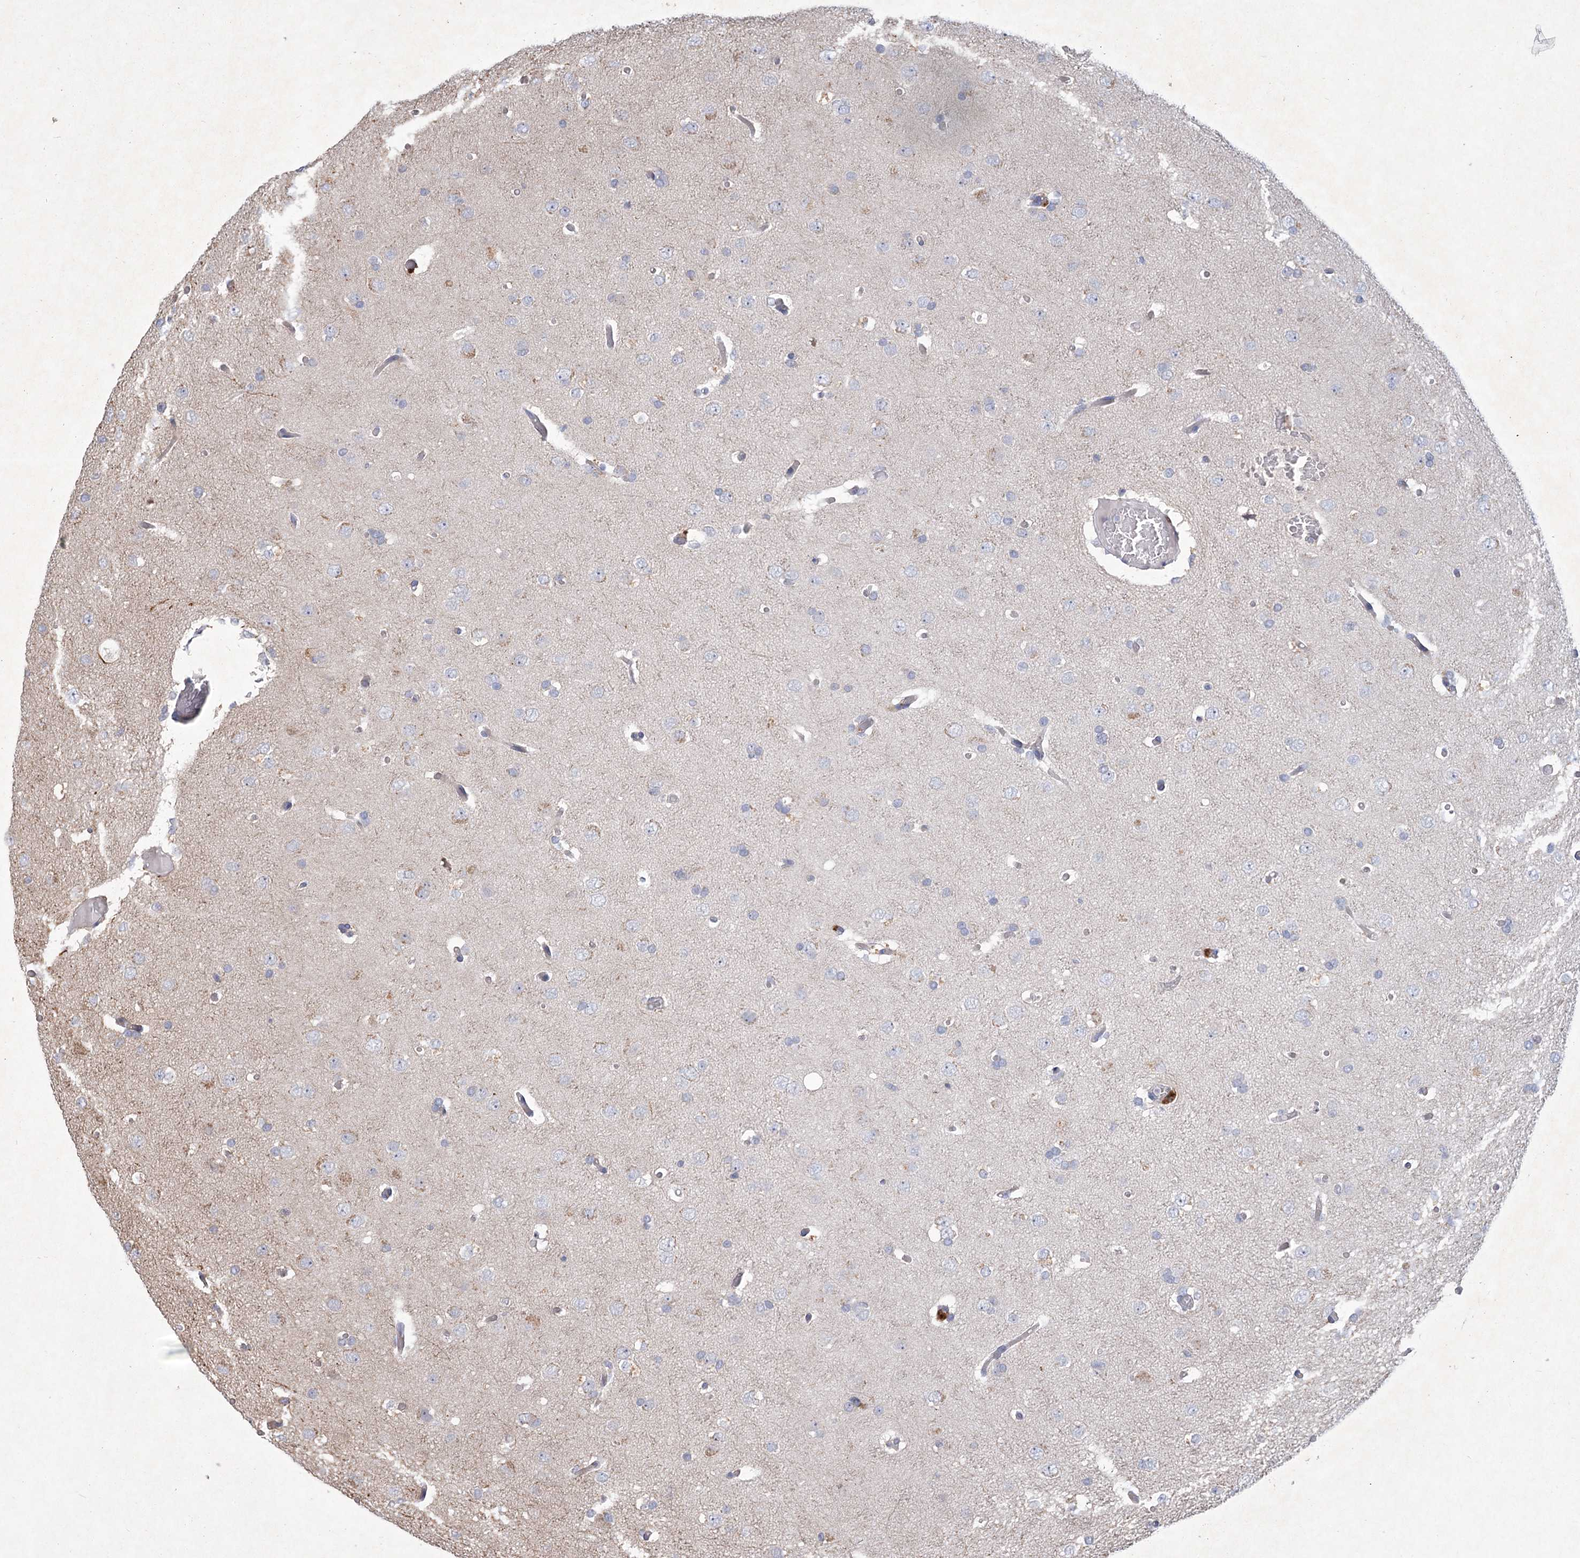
{"staining": {"intensity": "negative", "quantity": "none", "location": "none"}, "tissue": "glioma", "cell_type": "Tumor cells", "image_type": "cancer", "snomed": [{"axis": "morphology", "description": "Glioma, malignant, High grade"}, {"axis": "topography", "description": "Cerebral cortex"}], "caption": "Image shows no significant protein expression in tumor cells of glioma.", "gene": "GCNT4", "patient": {"sex": "female", "age": 36}}